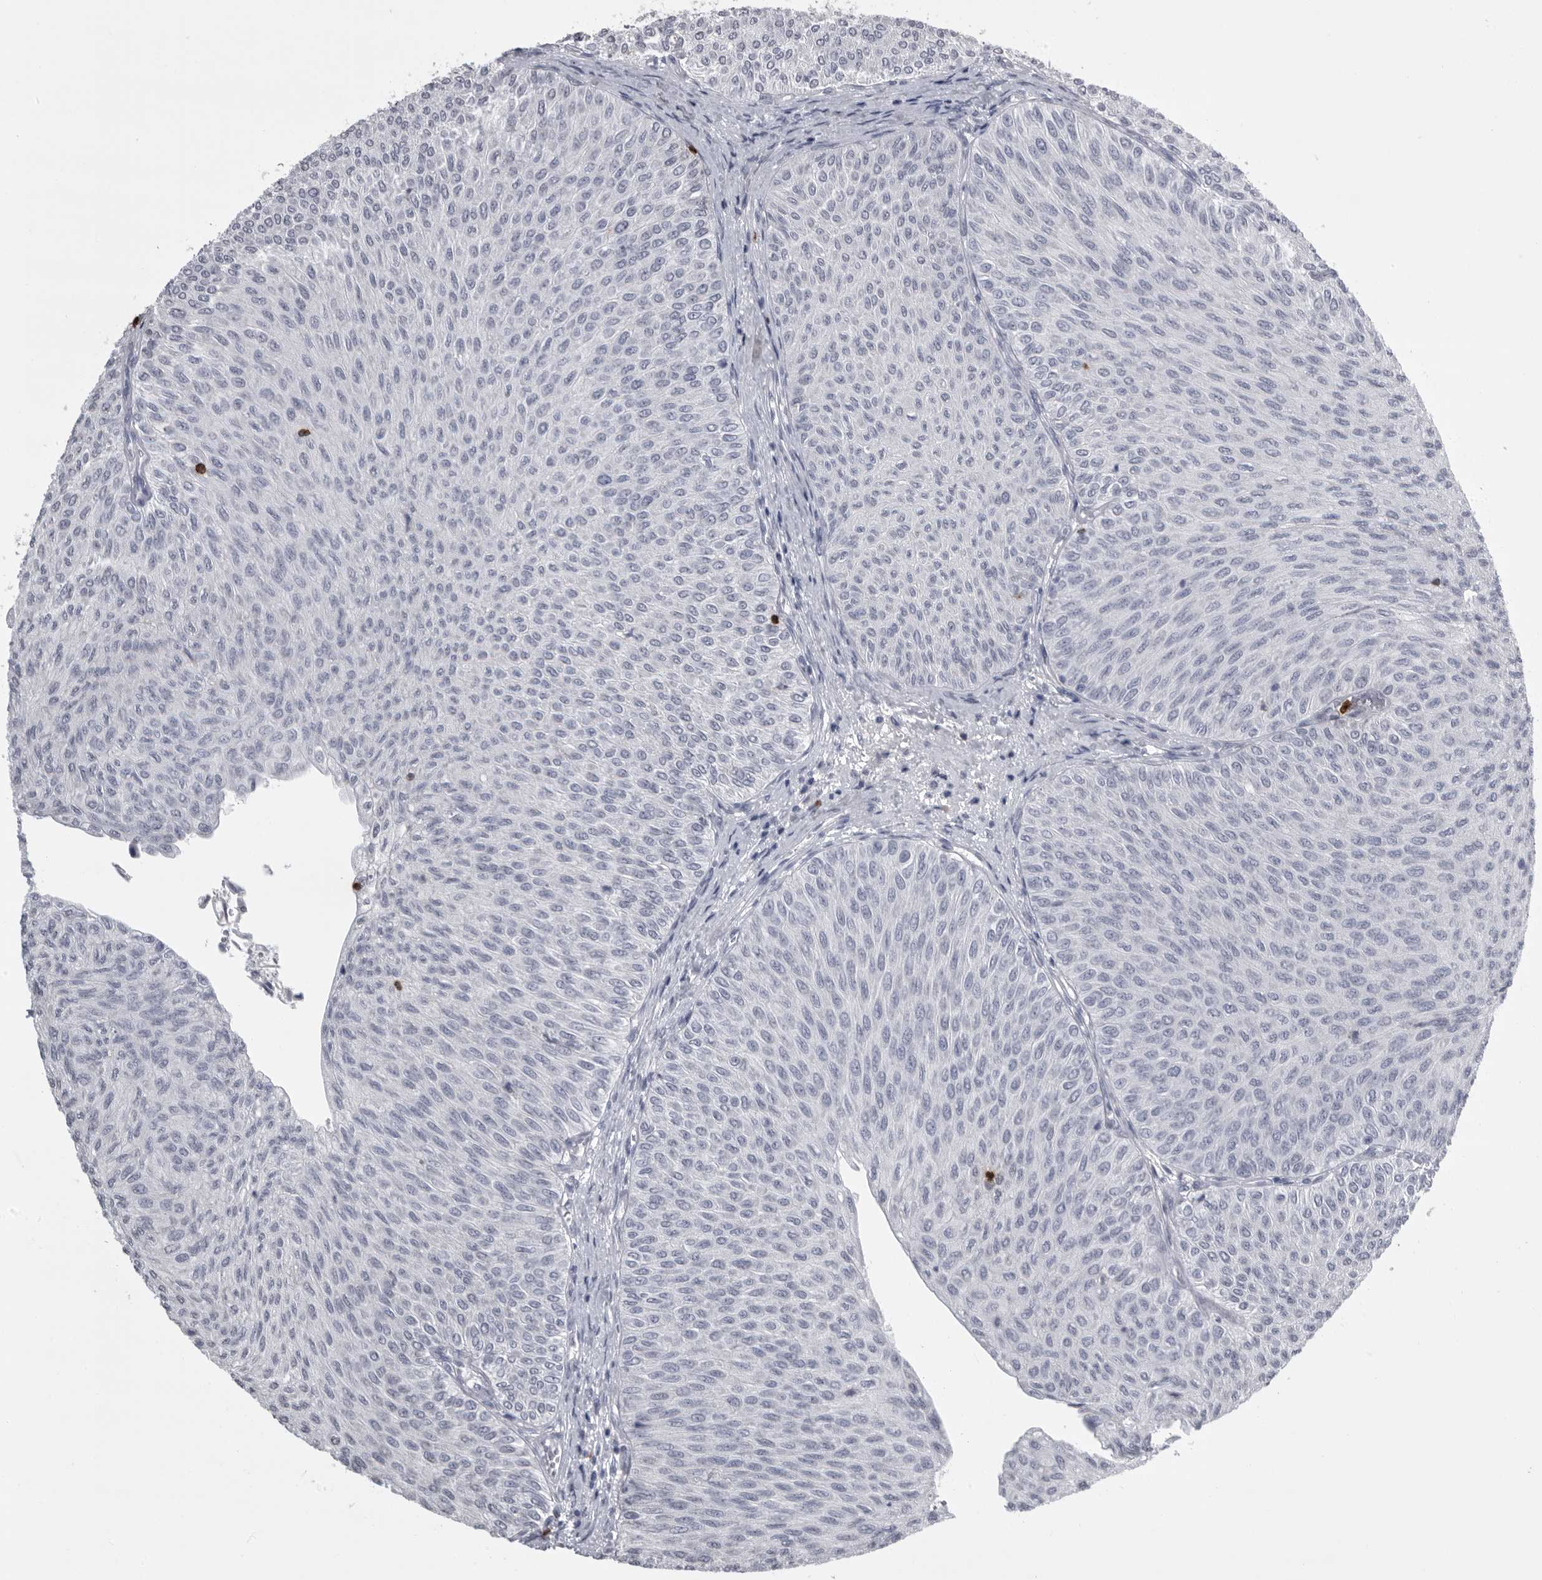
{"staining": {"intensity": "negative", "quantity": "none", "location": "none"}, "tissue": "urothelial cancer", "cell_type": "Tumor cells", "image_type": "cancer", "snomed": [{"axis": "morphology", "description": "Urothelial carcinoma, Low grade"}, {"axis": "topography", "description": "Urinary bladder"}], "caption": "Tumor cells are negative for protein expression in human urothelial cancer.", "gene": "GNLY", "patient": {"sex": "male", "age": 78}}